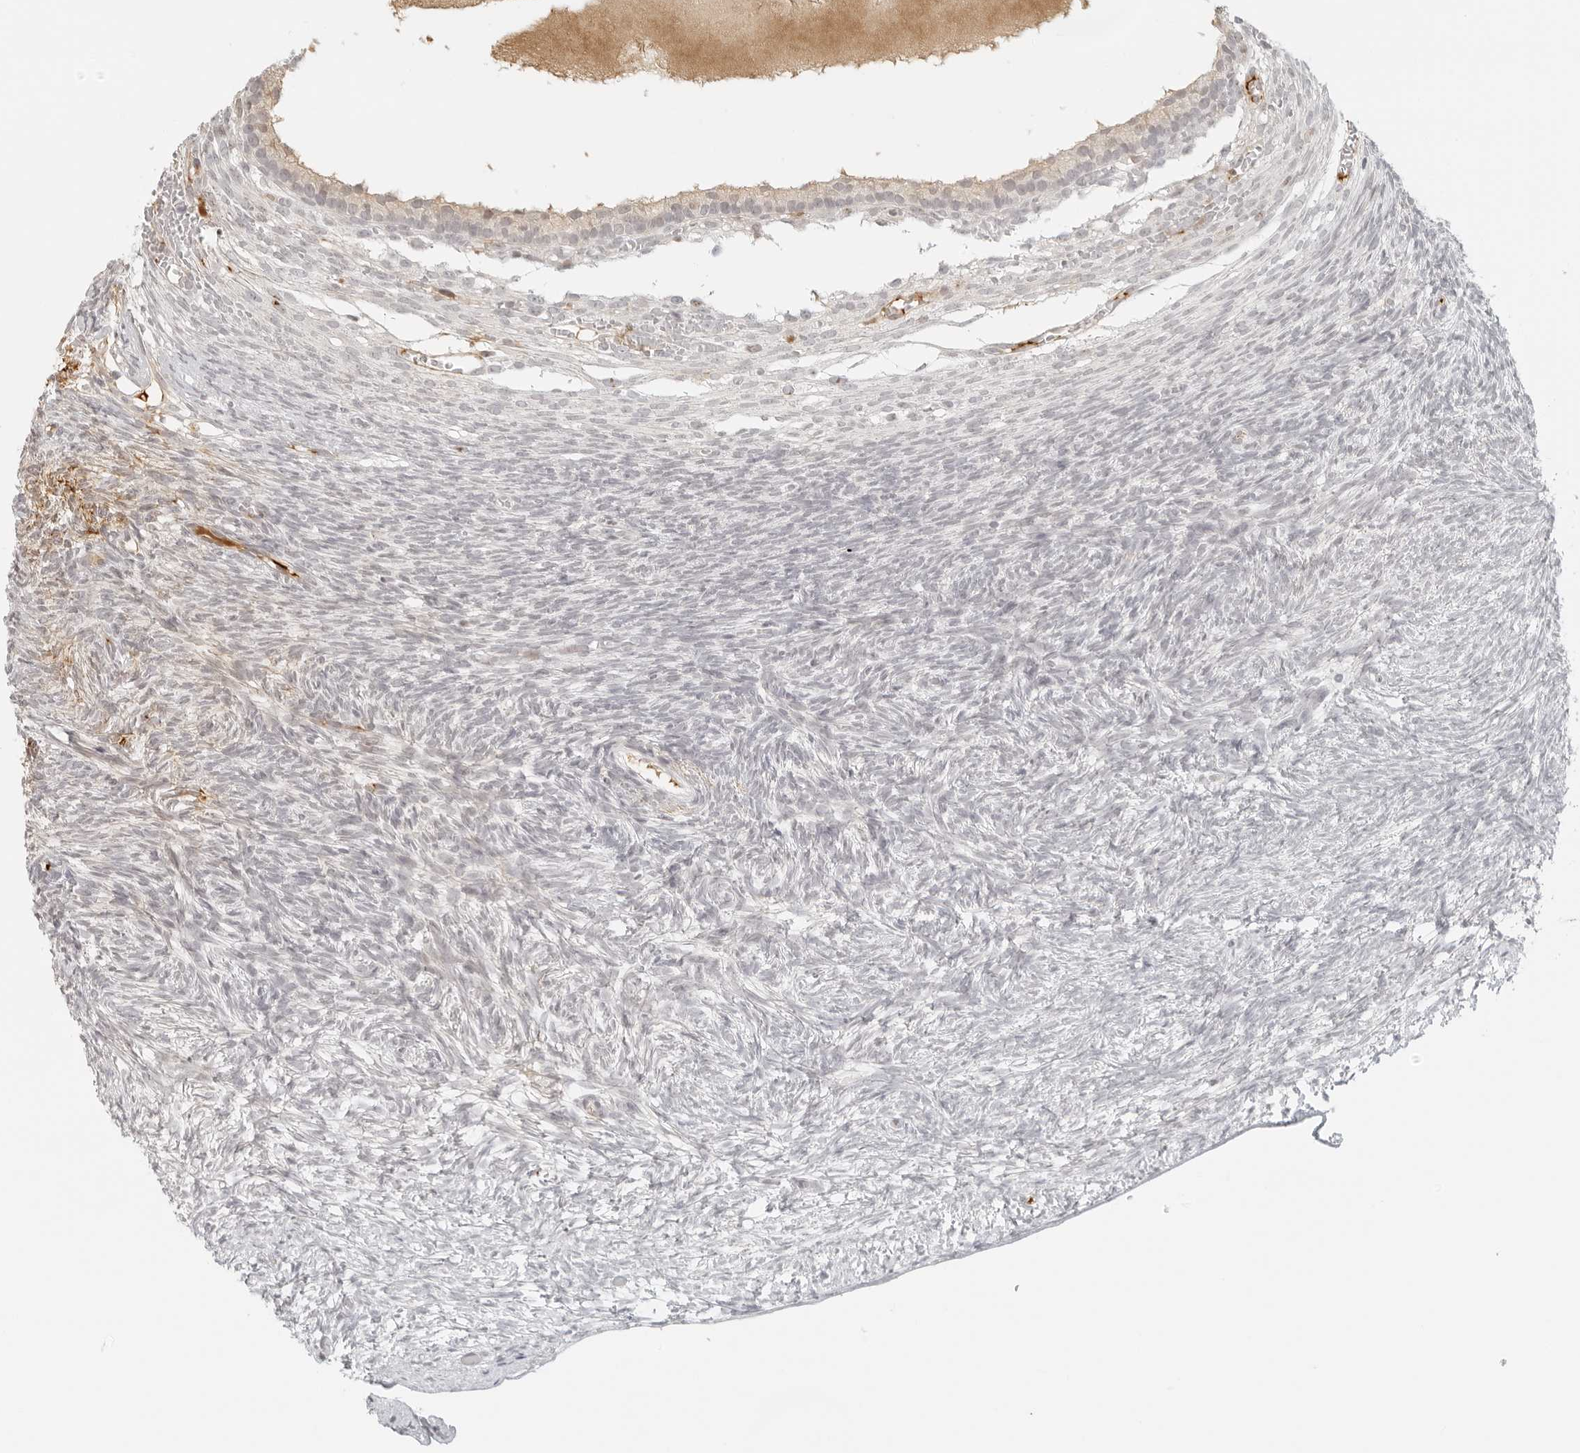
{"staining": {"intensity": "negative", "quantity": "none", "location": "none"}, "tissue": "ovary", "cell_type": "Follicle cells", "image_type": "normal", "snomed": [{"axis": "morphology", "description": "Normal tissue, NOS"}, {"axis": "topography", "description": "Ovary"}], "caption": "Ovary was stained to show a protein in brown. There is no significant staining in follicle cells. The staining is performed using DAB (3,3'-diaminobenzidine) brown chromogen with nuclei counter-stained in using hematoxylin.", "gene": "ZNF678", "patient": {"sex": "female", "age": 34}}